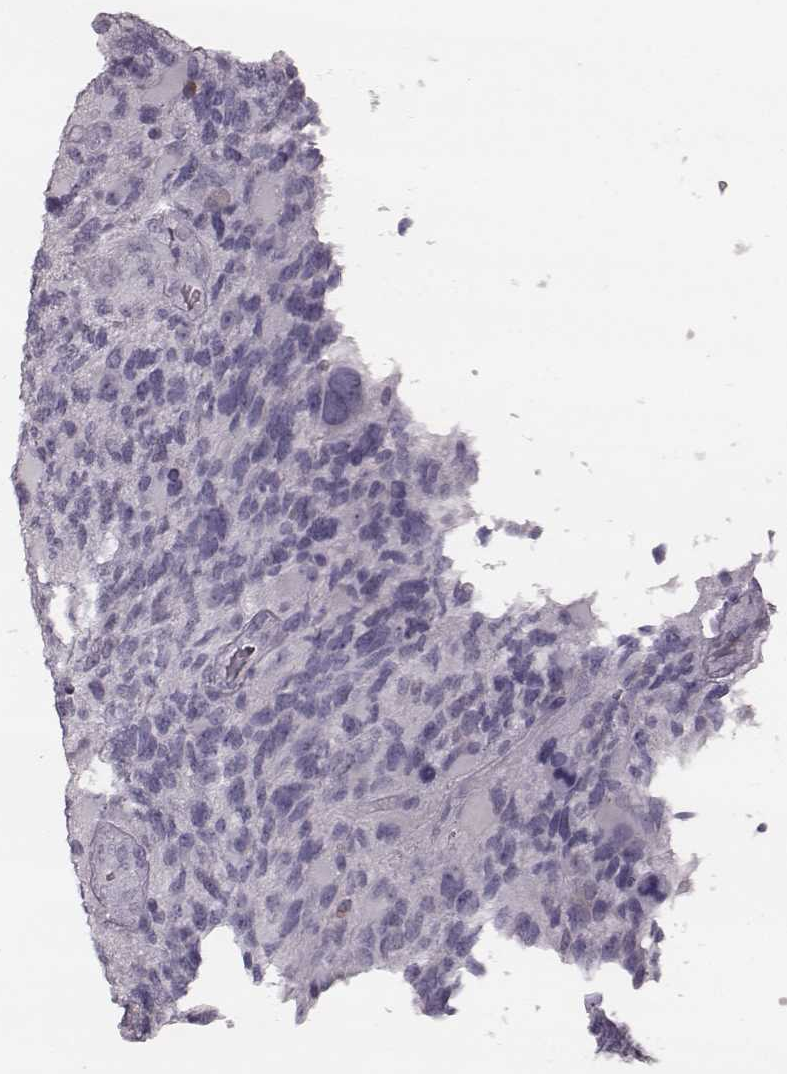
{"staining": {"intensity": "negative", "quantity": "none", "location": "none"}, "tissue": "glioma", "cell_type": "Tumor cells", "image_type": "cancer", "snomed": [{"axis": "morphology", "description": "Glioma, malignant, High grade"}, {"axis": "topography", "description": "Brain"}], "caption": "Immunohistochemistry of malignant glioma (high-grade) exhibits no positivity in tumor cells.", "gene": "KRT74", "patient": {"sex": "female", "age": 71}}